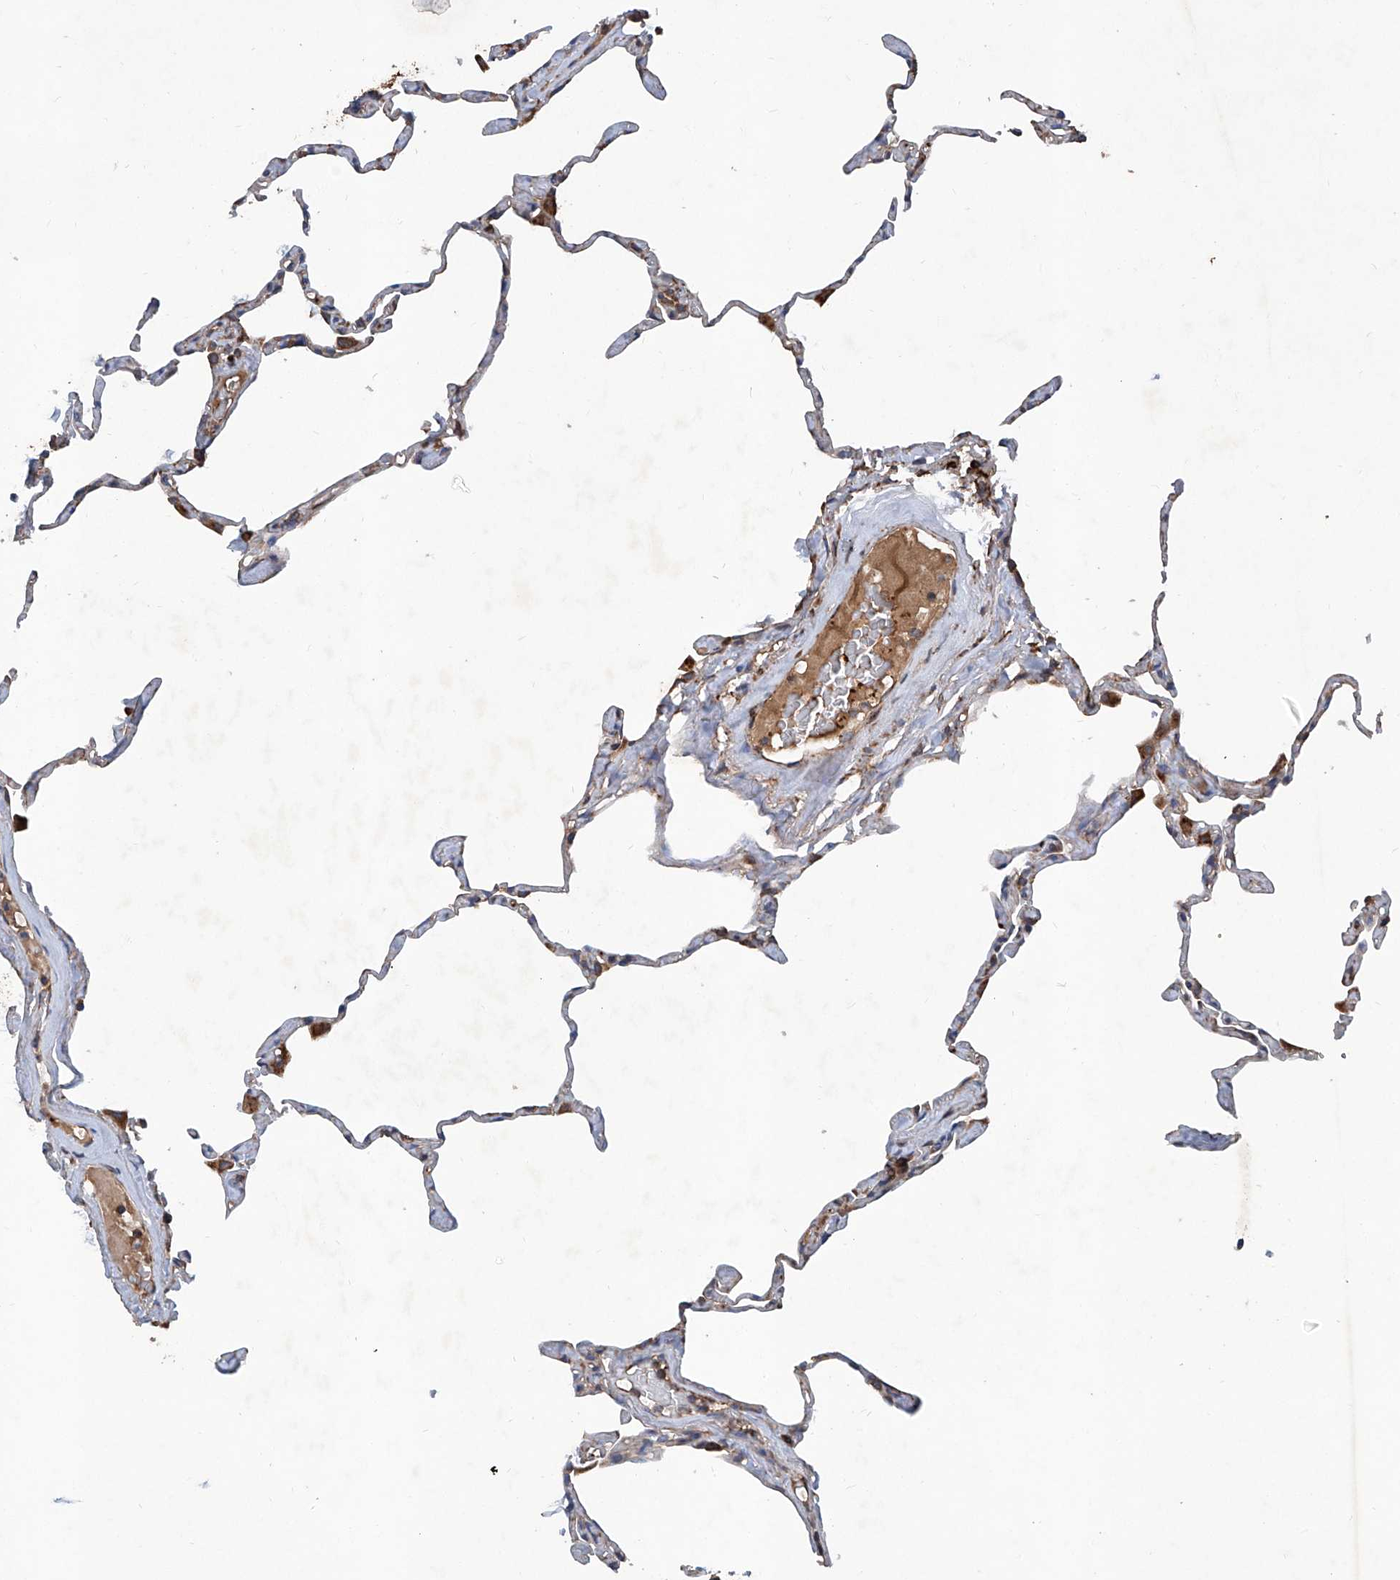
{"staining": {"intensity": "moderate", "quantity": "25%-75%", "location": "cytoplasmic/membranous"}, "tissue": "lung", "cell_type": "Alveolar cells", "image_type": "normal", "snomed": [{"axis": "morphology", "description": "Normal tissue, NOS"}, {"axis": "topography", "description": "Lung"}], "caption": "Normal lung was stained to show a protein in brown. There is medium levels of moderate cytoplasmic/membranous positivity in approximately 25%-75% of alveolar cells.", "gene": "ASCC3", "patient": {"sex": "male", "age": 65}}